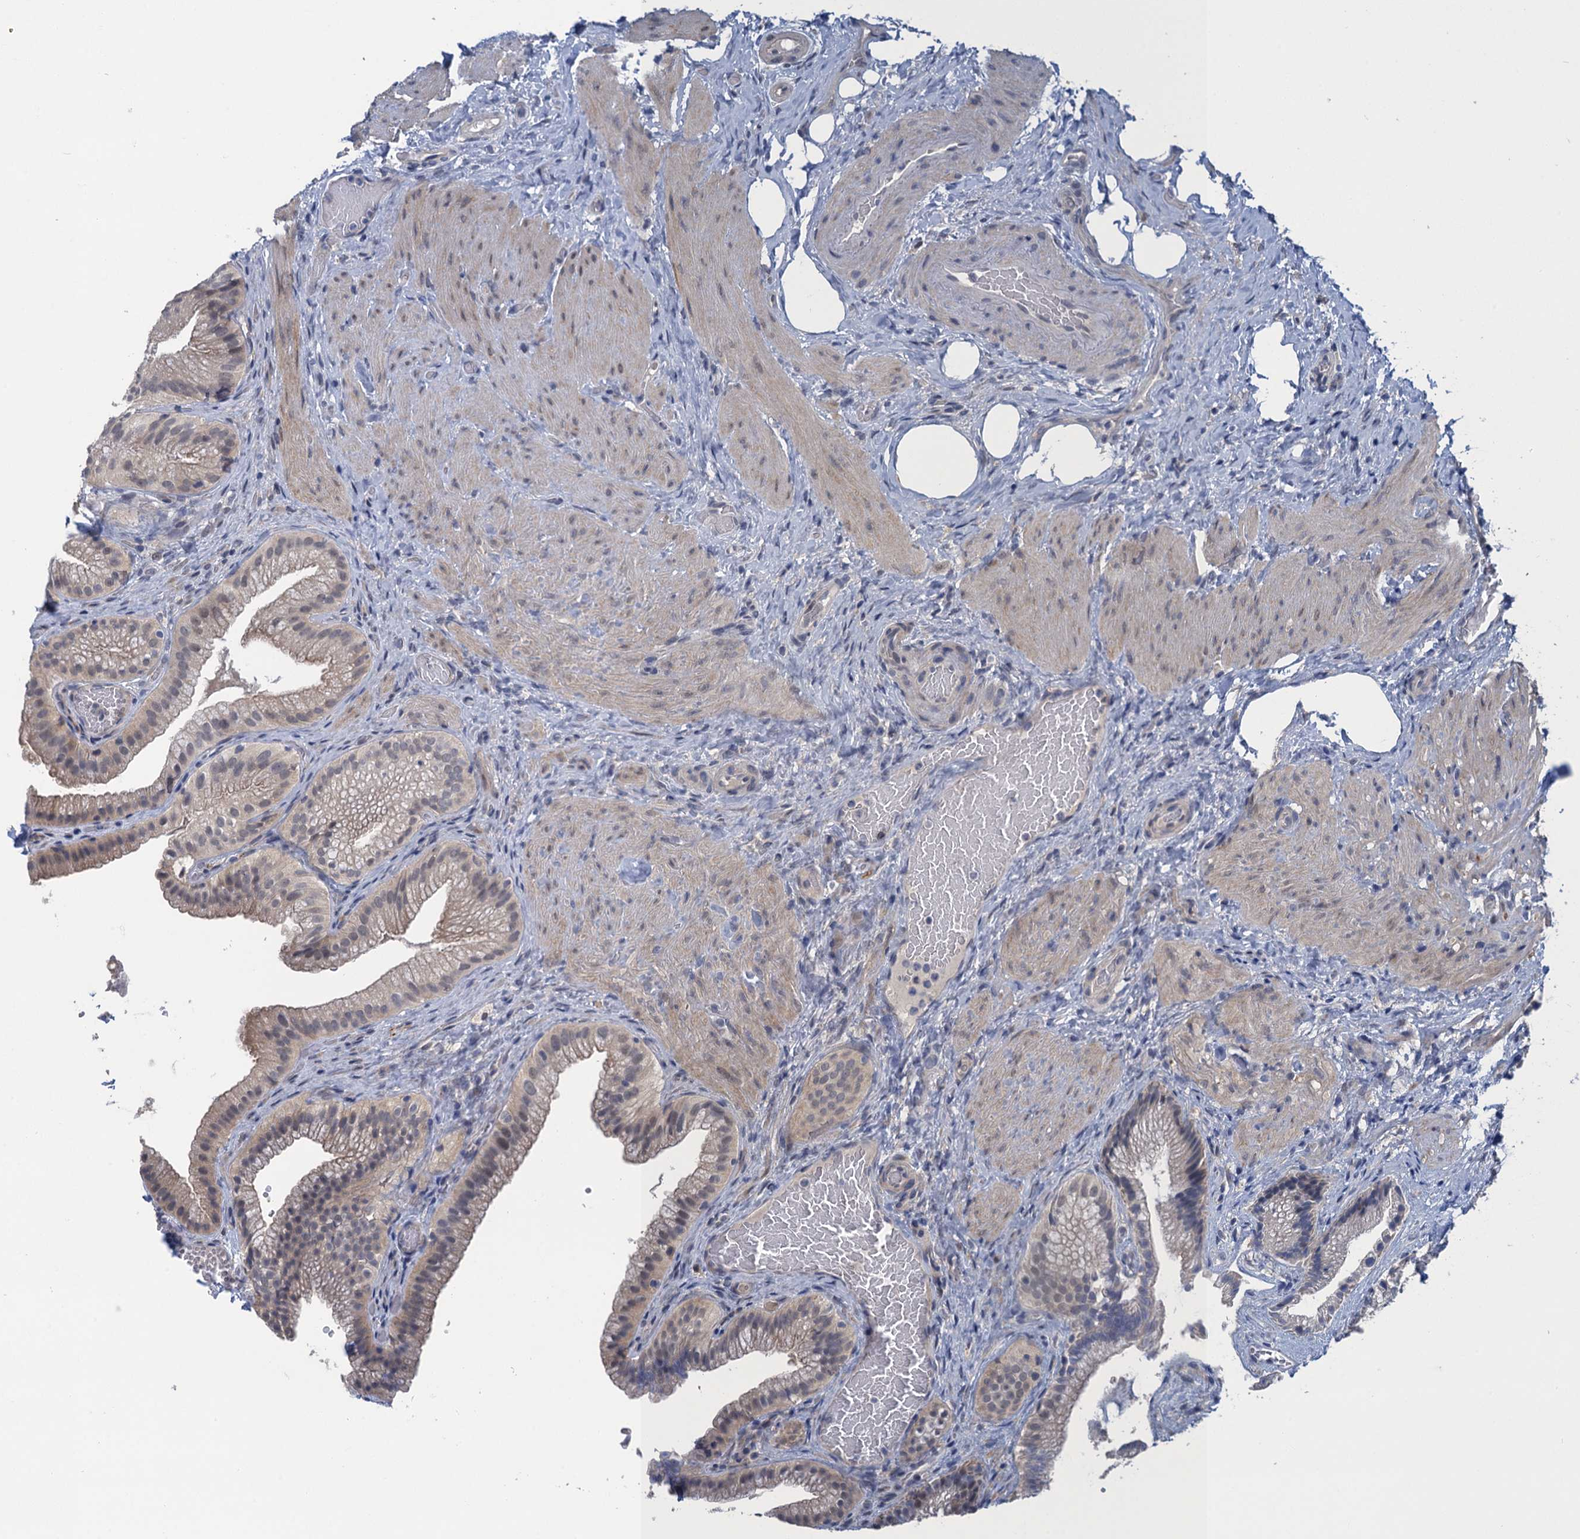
{"staining": {"intensity": "weak", "quantity": "25%-75%", "location": "cytoplasmic/membranous"}, "tissue": "gallbladder", "cell_type": "Glandular cells", "image_type": "normal", "snomed": [{"axis": "morphology", "description": "Normal tissue, NOS"}, {"axis": "morphology", "description": "Inflammation, NOS"}, {"axis": "topography", "description": "Gallbladder"}], "caption": "High-power microscopy captured an immunohistochemistry histopathology image of normal gallbladder, revealing weak cytoplasmic/membranous positivity in about 25%-75% of glandular cells.", "gene": "MRFAP1", "patient": {"sex": "male", "age": 51}}